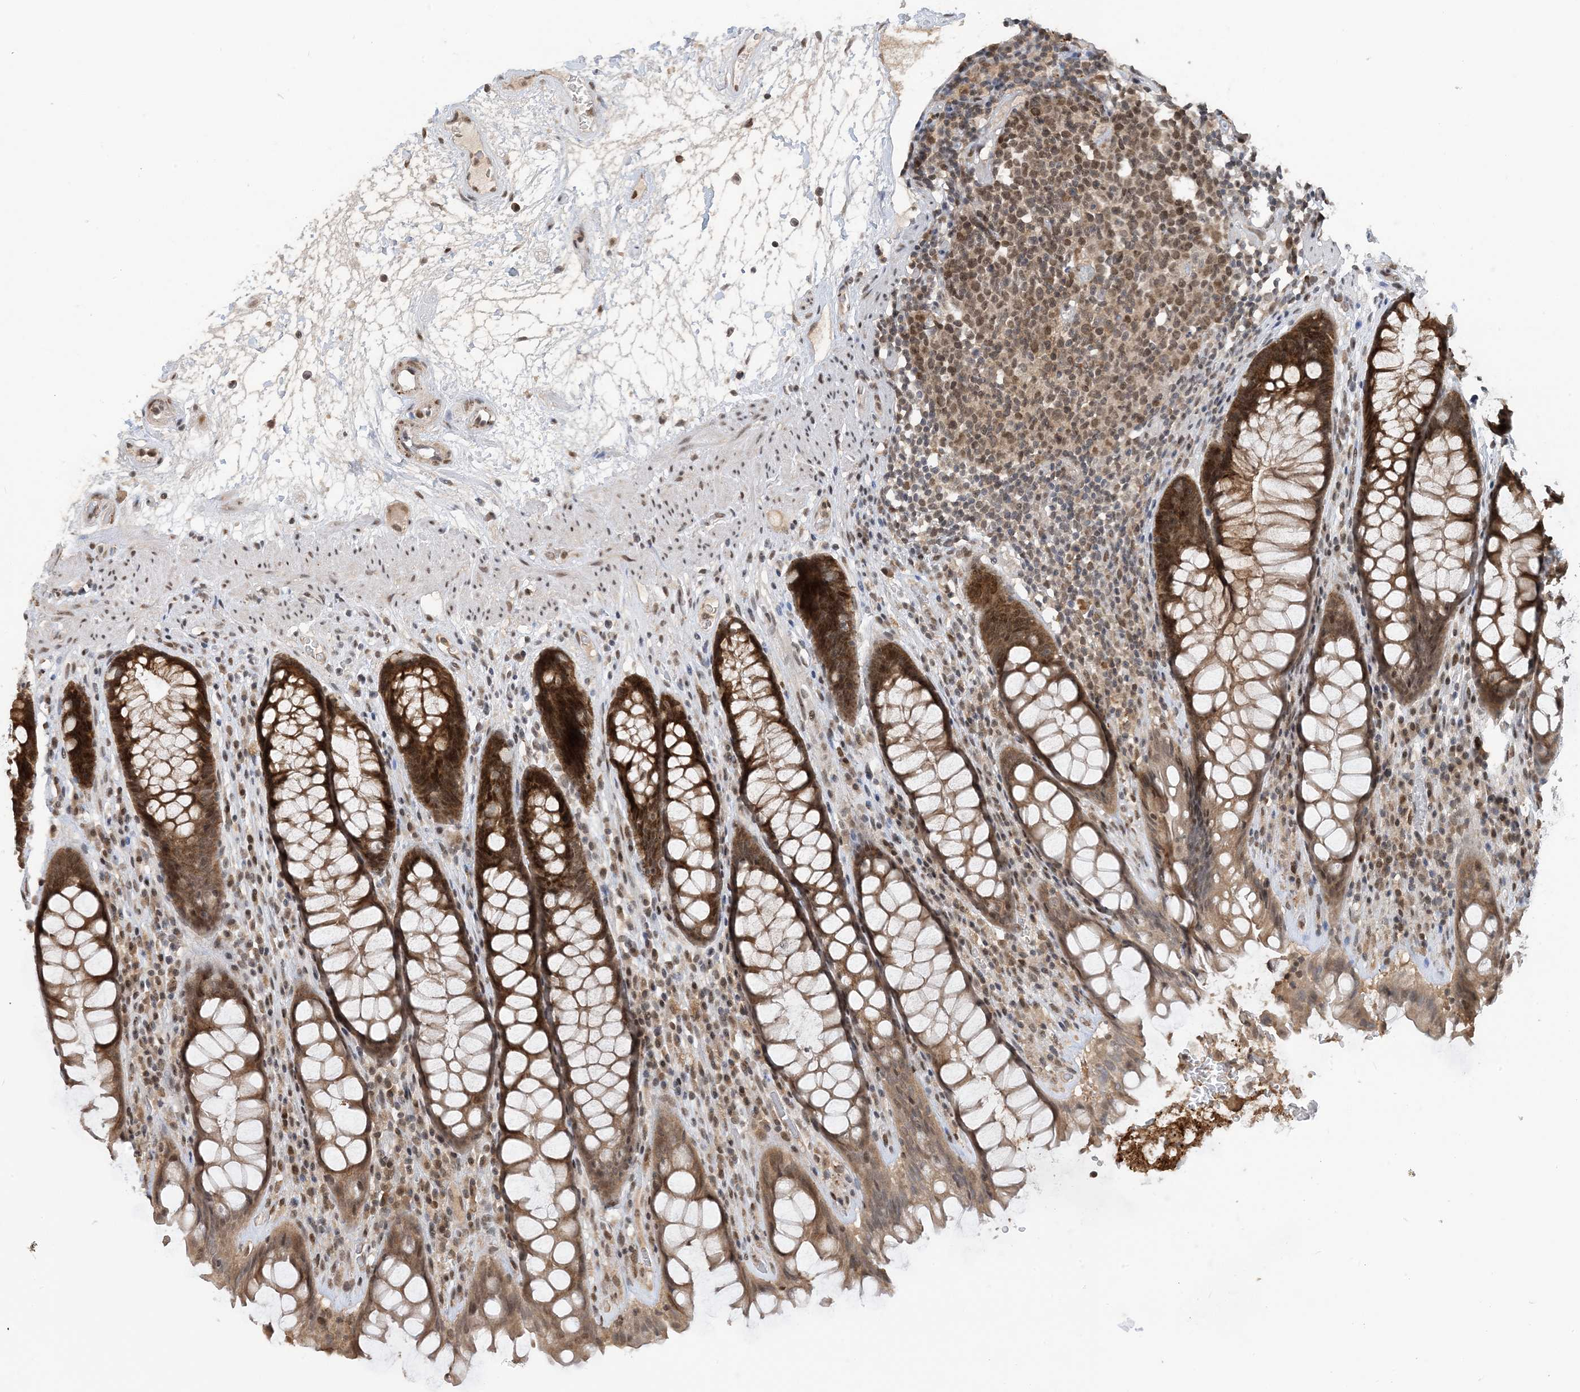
{"staining": {"intensity": "strong", "quantity": ">75%", "location": "cytoplasmic/membranous"}, "tissue": "rectum", "cell_type": "Glandular cells", "image_type": "normal", "snomed": [{"axis": "morphology", "description": "Normal tissue, NOS"}, {"axis": "topography", "description": "Rectum"}], "caption": "Rectum stained for a protein demonstrates strong cytoplasmic/membranous positivity in glandular cells.", "gene": "ACYP2", "patient": {"sex": "male", "age": 64}}